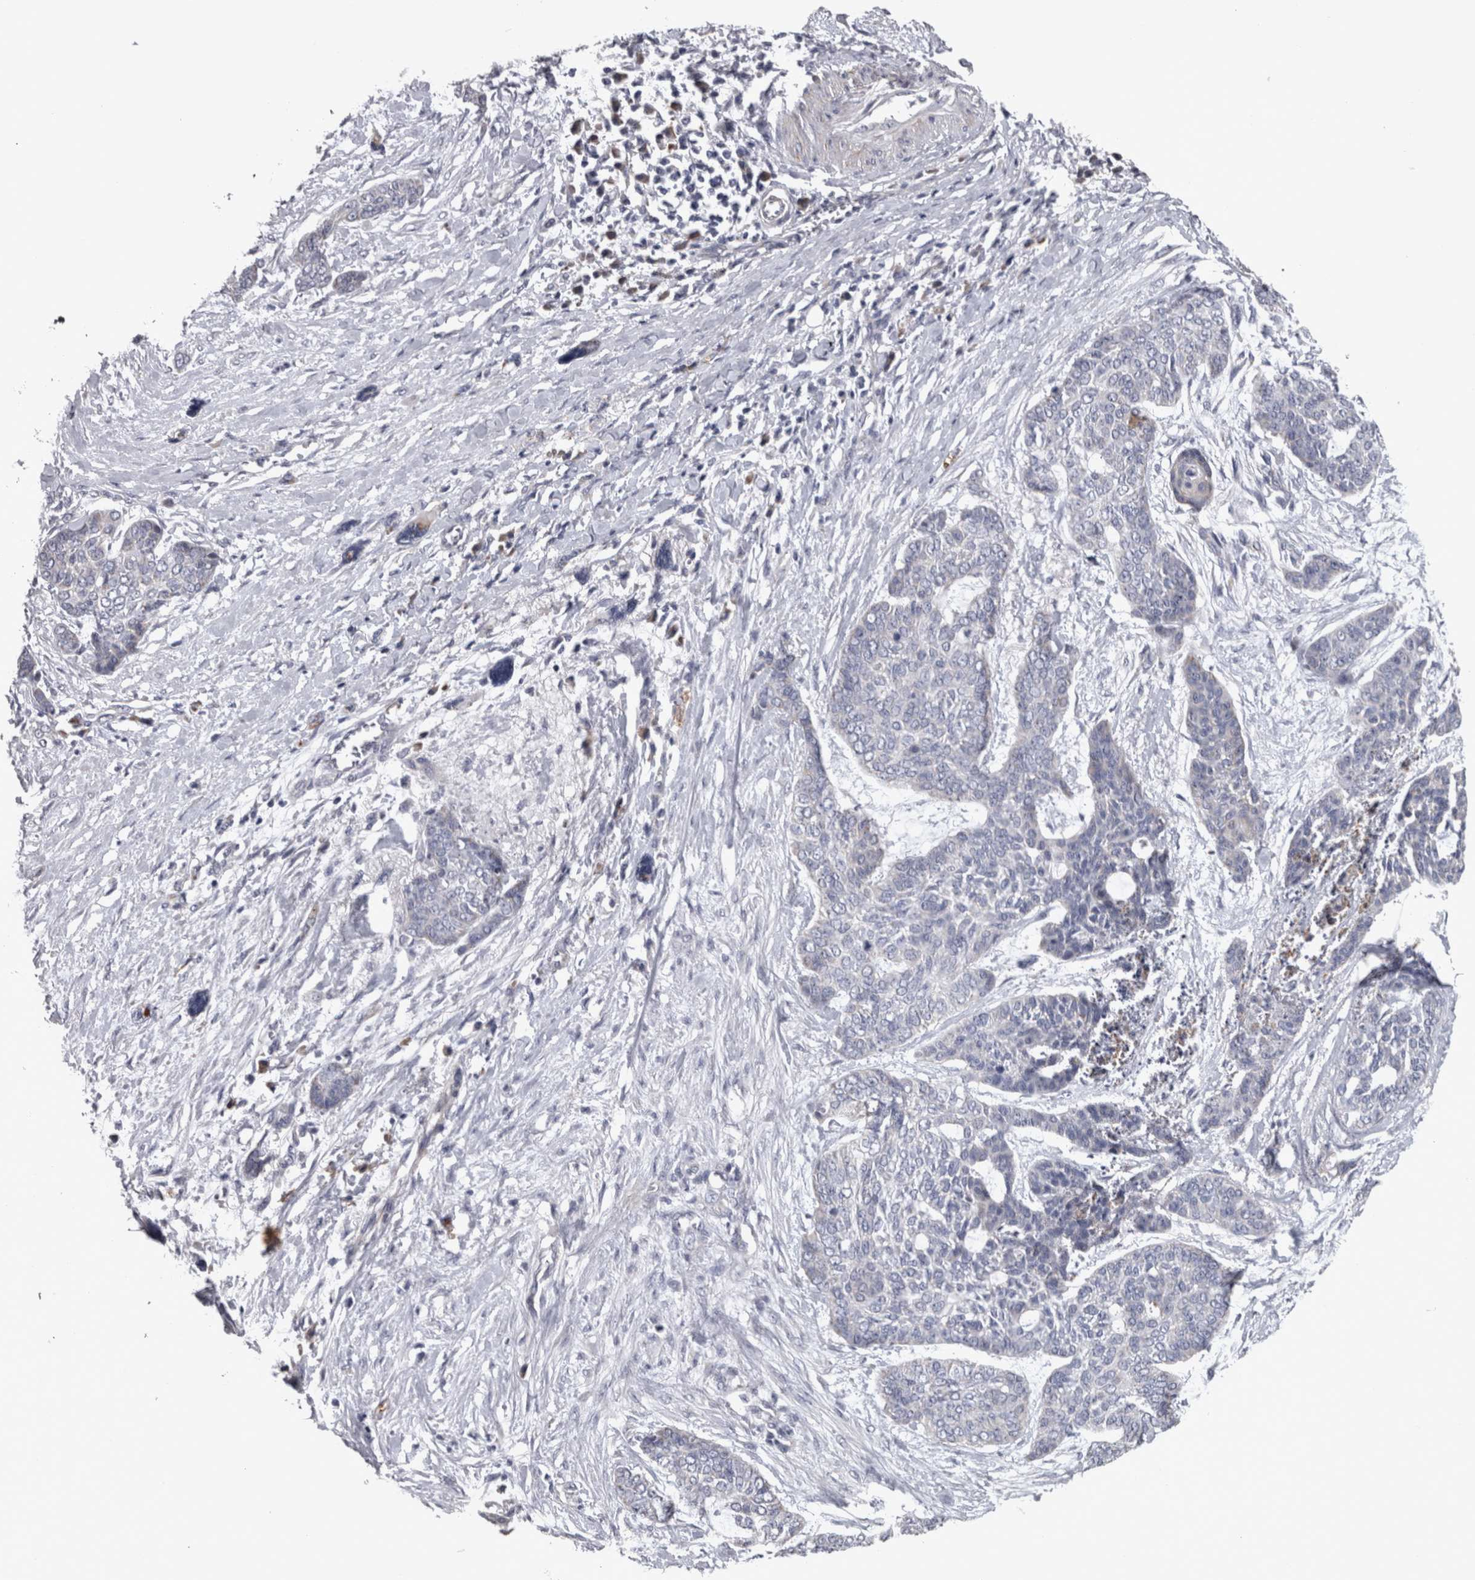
{"staining": {"intensity": "negative", "quantity": "none", "location": "none"}, "tissue": "skin cancer", "cell_type": "Tumor cells", "image_type": "cancer", "snomed": [{"axis": "morphology", "description": "Basal cell carcinoma"}, {"axis": "topography", "description": "Skin"}], "caption": "IHC of skin basal cell carcinoma reveals no expression in tumor cells.", "gene": "DBT", "patient": {"sex": "female", "age": 64}}